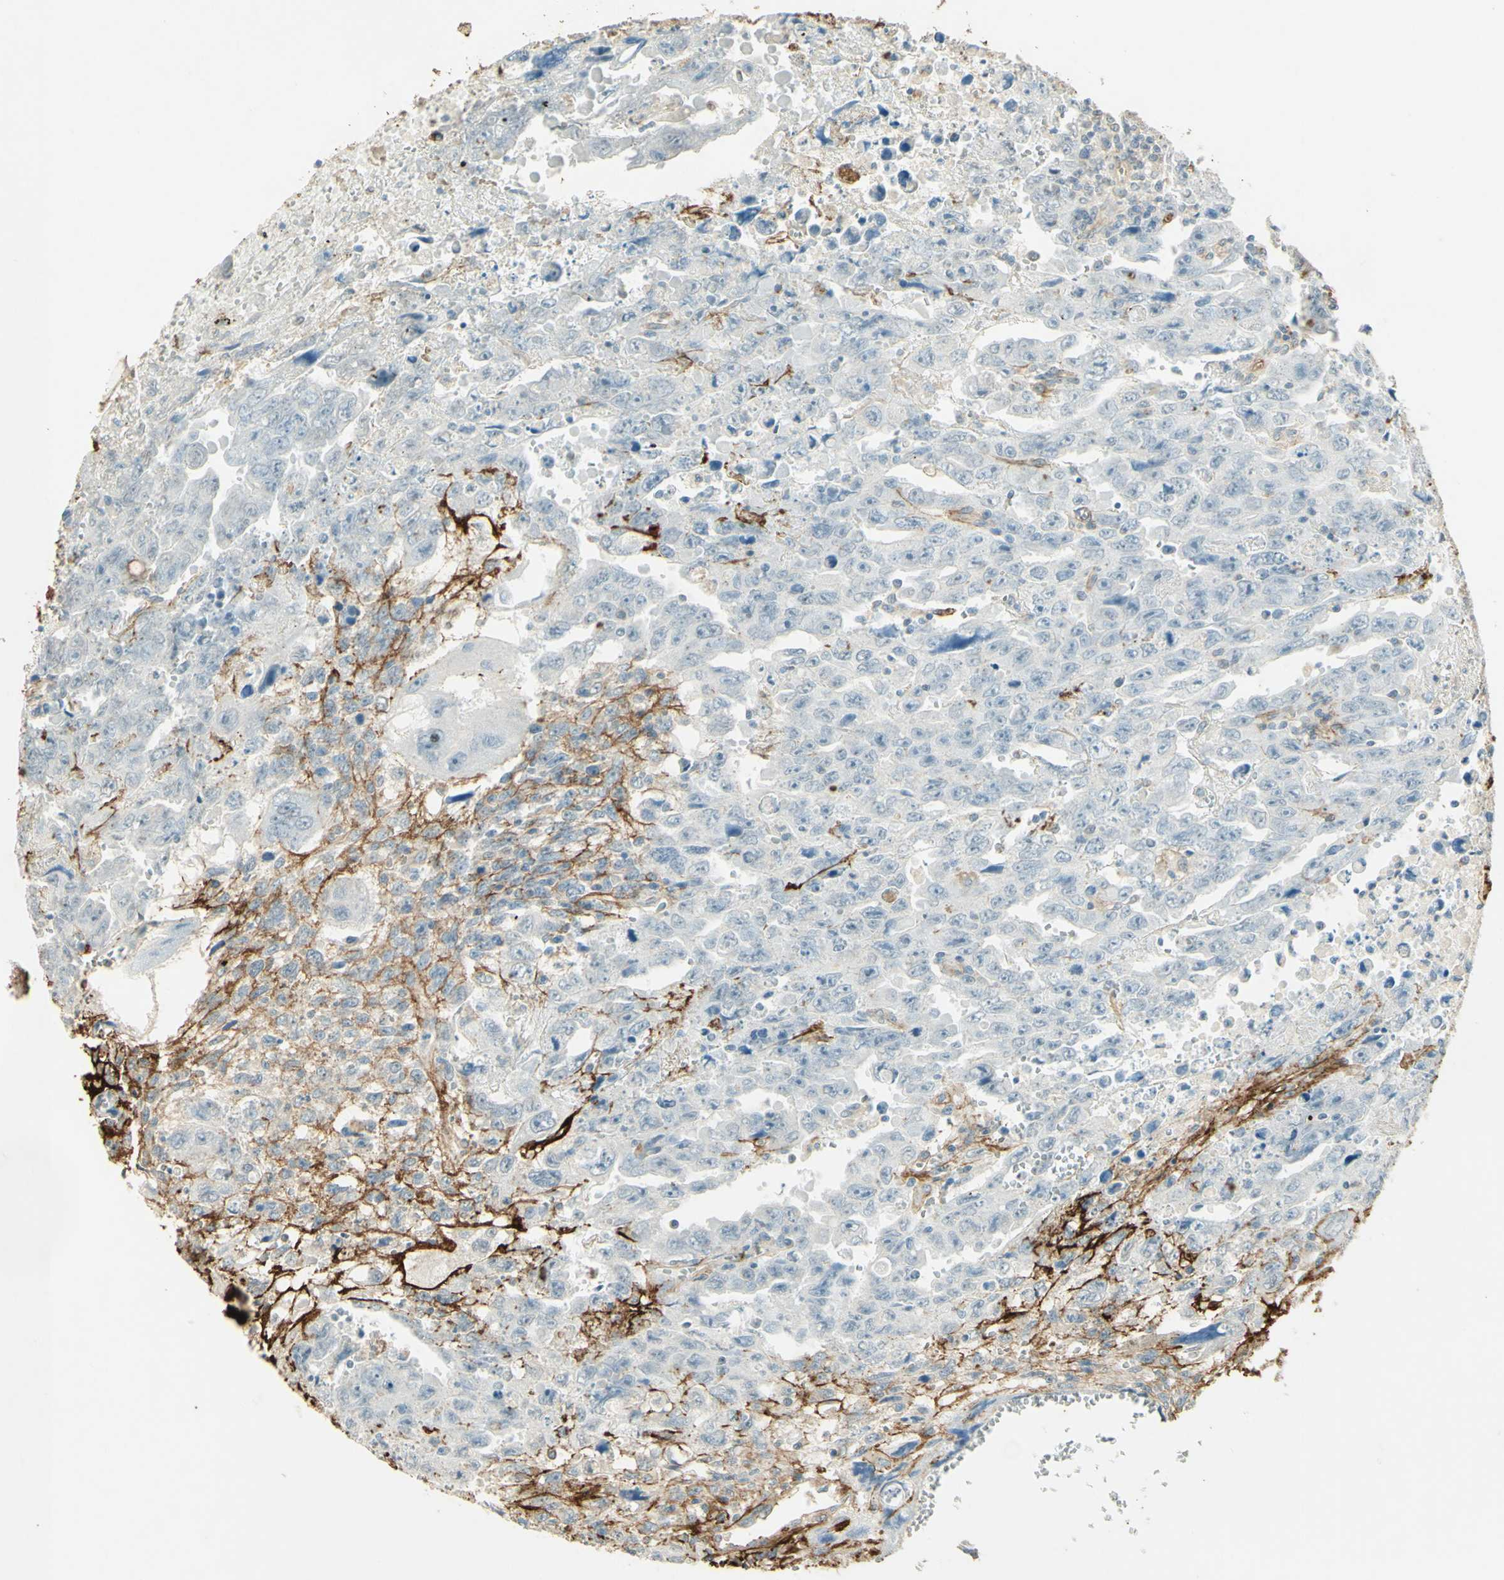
{"staining": {"intensity": "negative", "quantity": "none", "location": "none"}, "tissue": "testis cancer", "cell_type": "Tumor cells", "image_type": "cancer", "snomed": [{"axis": "morphology", "description": "Carcinoma, Embryonal, NOS"}, {"axis": "topography", "description": "Testis"}], "caption": "Testis embryonal carcinoma was stained to show a protein in brown. There is no significant staining in tumor cells. (Brightfield microscopy of DAB (3,3'-diaminobenzidine) immunohistochemistry at high magnification).", "gene": "TNN", "patient": {"sex": "male", "age": 28}}